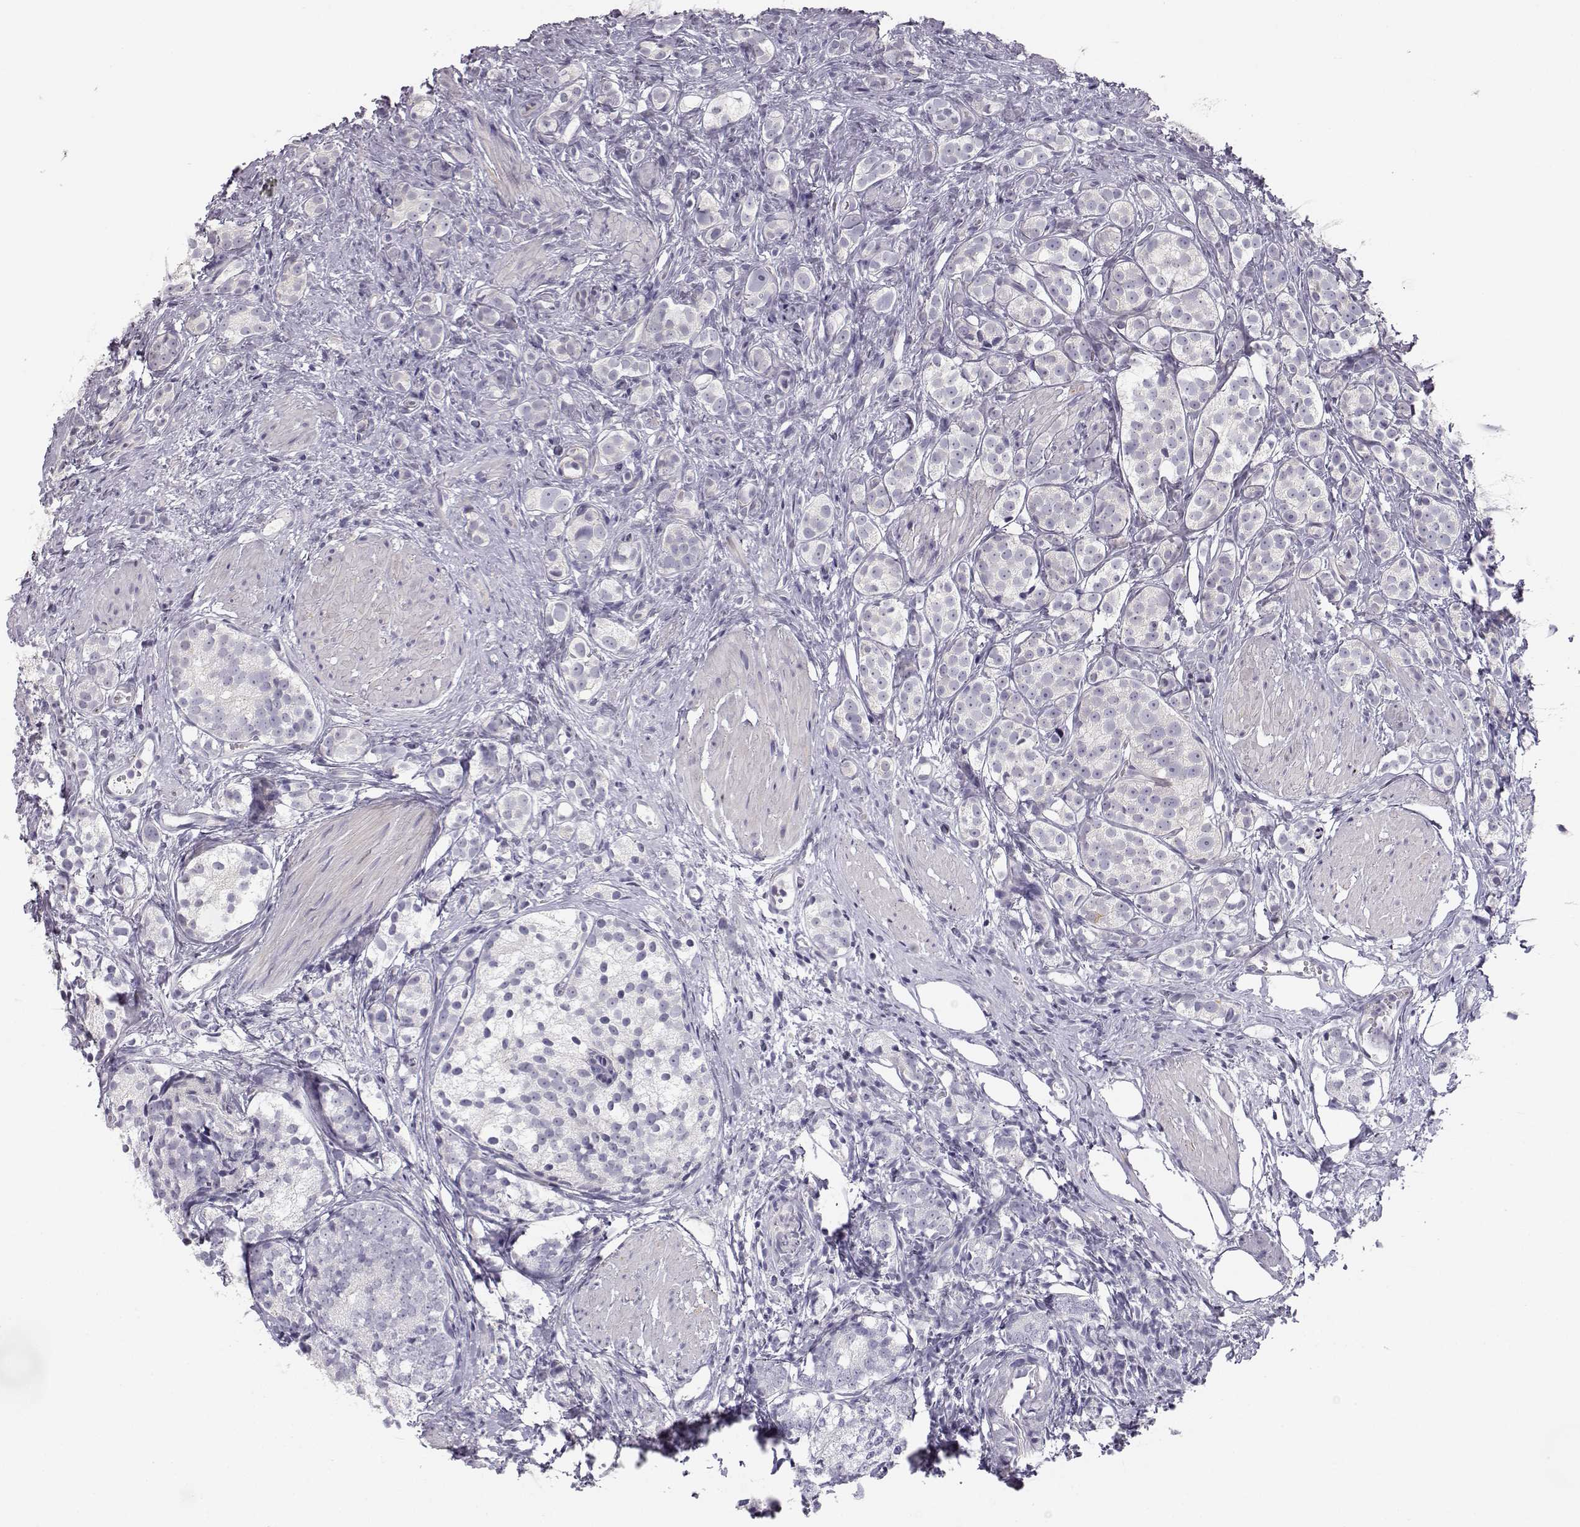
{"staining": {"intensity": "negative", "quantity": "none", "location": "none"}, "tissue": "prostate cancer", "cell_type": "Tumor cells", "image_type": "cancer", "snomed": [{"axis": "morphology", "description": "Adenocarcinoma, High grade"}, {"axis": "topography", "description": "Prostate"}], "caption": "This is an immunohistochemistry histopathology image of prostate adenocarcinoma (high-grade). There is no staining in tumor cells.", "gene": "MYCBPAP", "patient": {"sex": "male", "age": 53}}